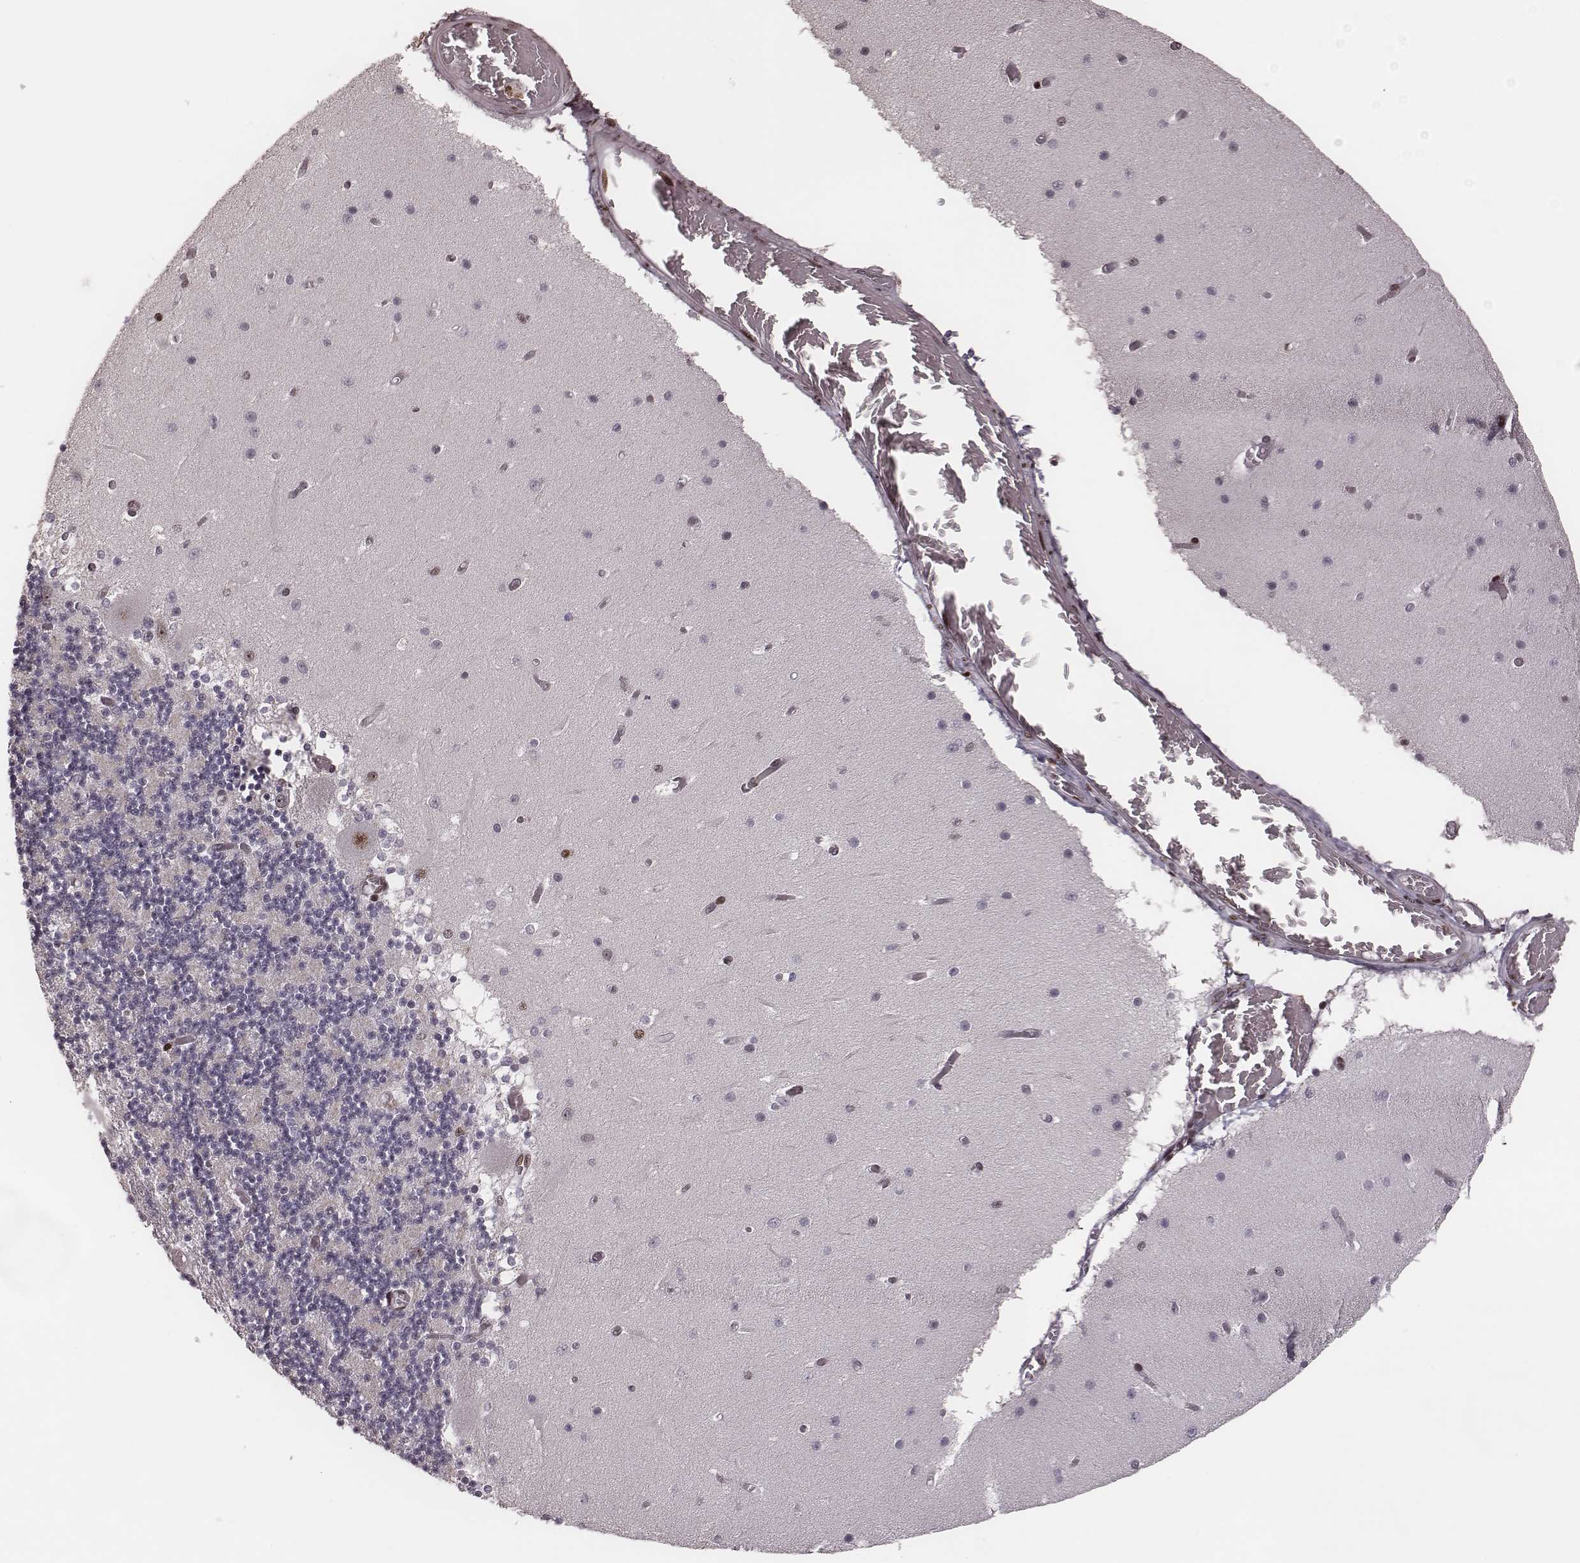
{"staining": {"intensity": "negative", "quantity": "none", "location": "none"}, "tissue": "cerebellum", "cell_type": "Cells in granular layer", "image_type": "normal", "snomed": [{"axis": "morphology", "description": "Normal tissue, NOS"}, {"axis": "topography", "description": "Cerebellum"}], "caption": "This is a image of immunohistochemistry staining of benign cerebellum, which shows no staining in cells in granular layer. Brightfield microscopy of IHC stained with DAB (brown) and hematoxylin (blue), captured at high magnification.", "gene": "VRK3", "patient": {"sex": "female", "age": 28}}